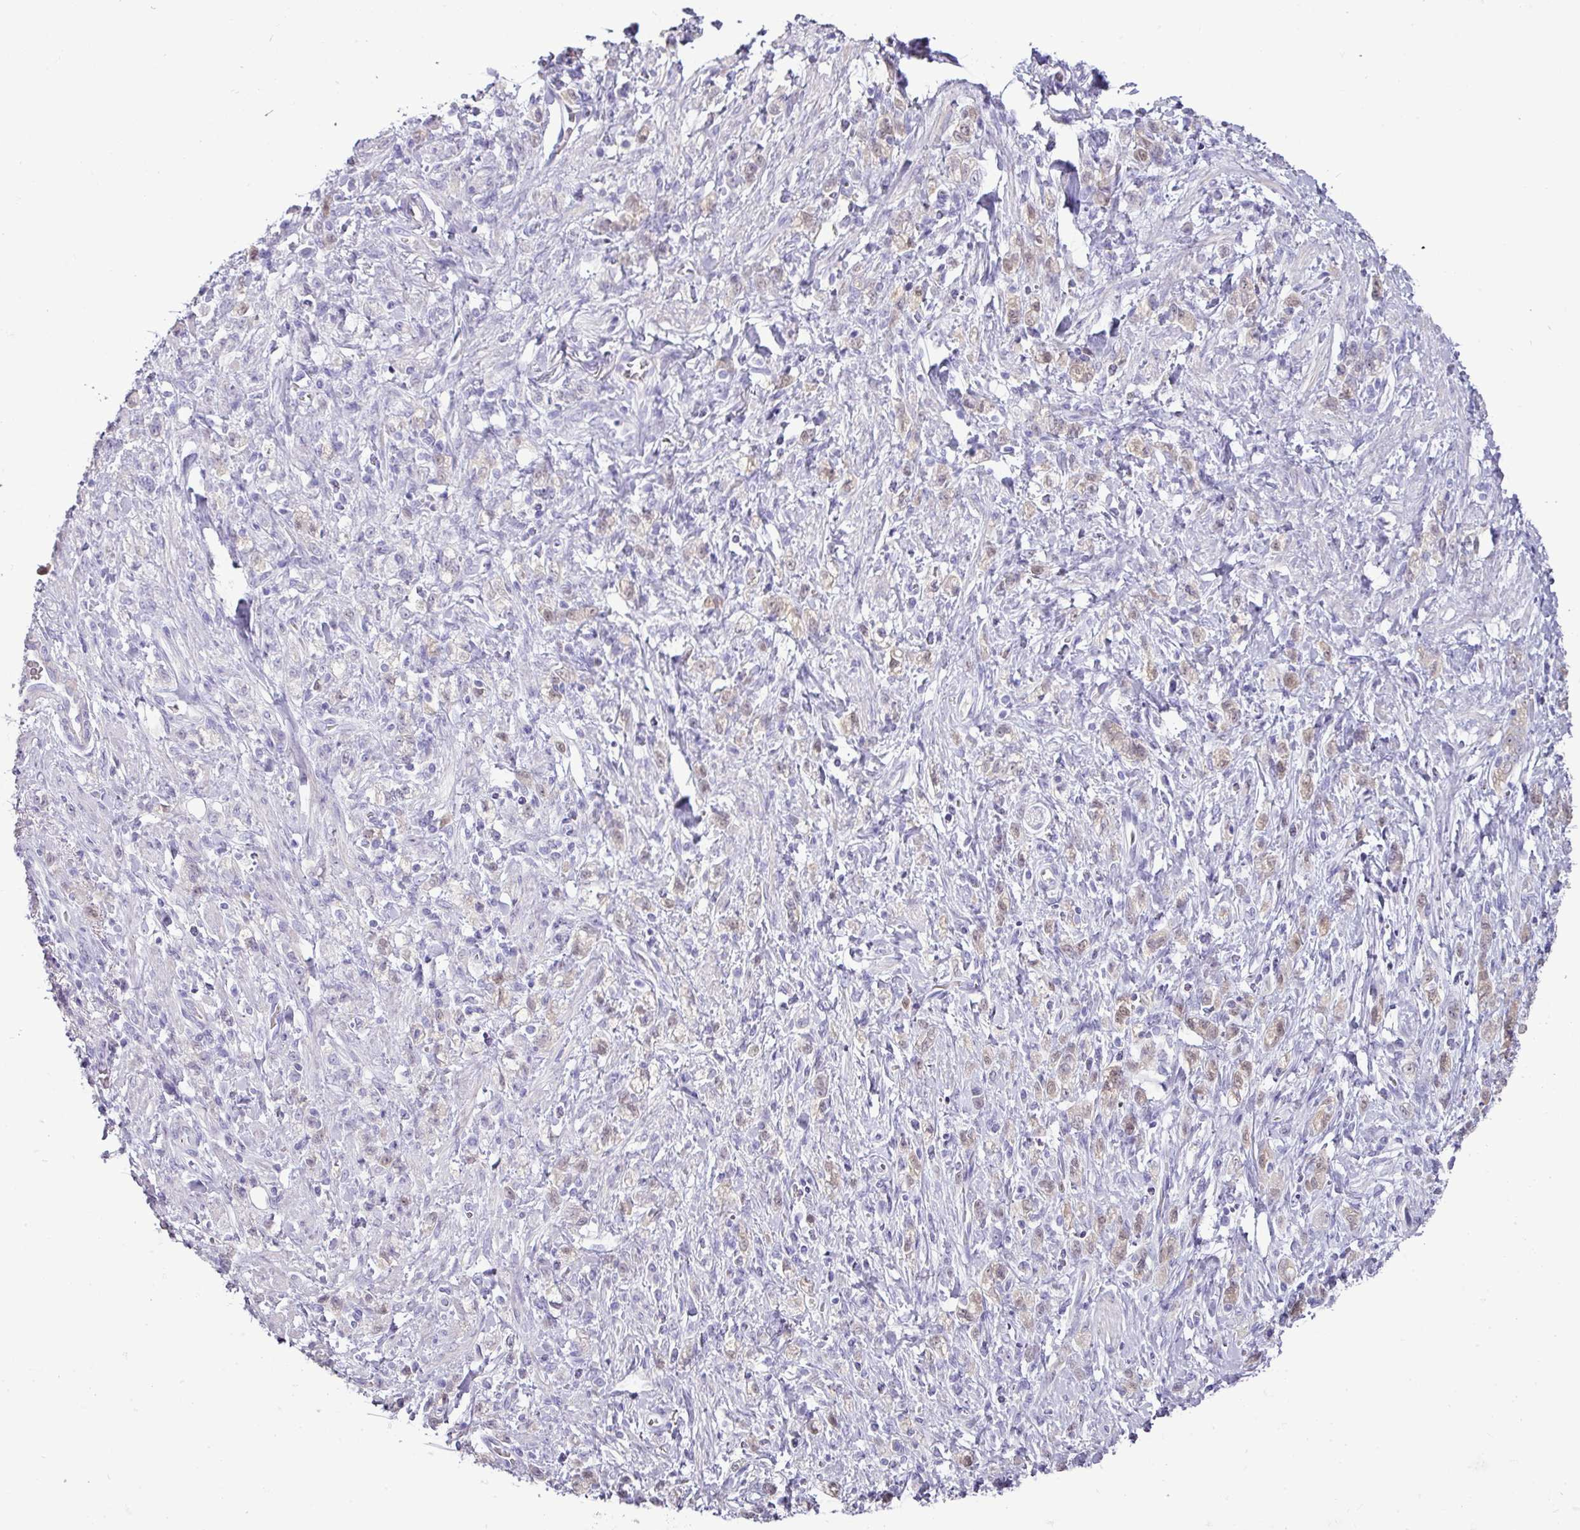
{"staining": {"intensity": "weak", "quantity": "<25%", "location": "cytoplasmic/membranous"}, "tissue": "stomach cancer", "cell_type": "Tumor cells", "image_type": "cancer", "snomed": [{"axis": "morphology", "description": "Adenocarcinoma, NOS"}, {"axis": "topography", "description": "Stomach"}], "caption": "Stomach adenocarcinoma was stained to show a protein in brown. There is no significant positivity in tumor cells. Brightfield microscopy of immunohistochemistry stained with DAB (brown) and hematoxylin (blue), captured at high magnification.", "gene": "GSTA3", "patient": {"sex": "male", "age": 77}}